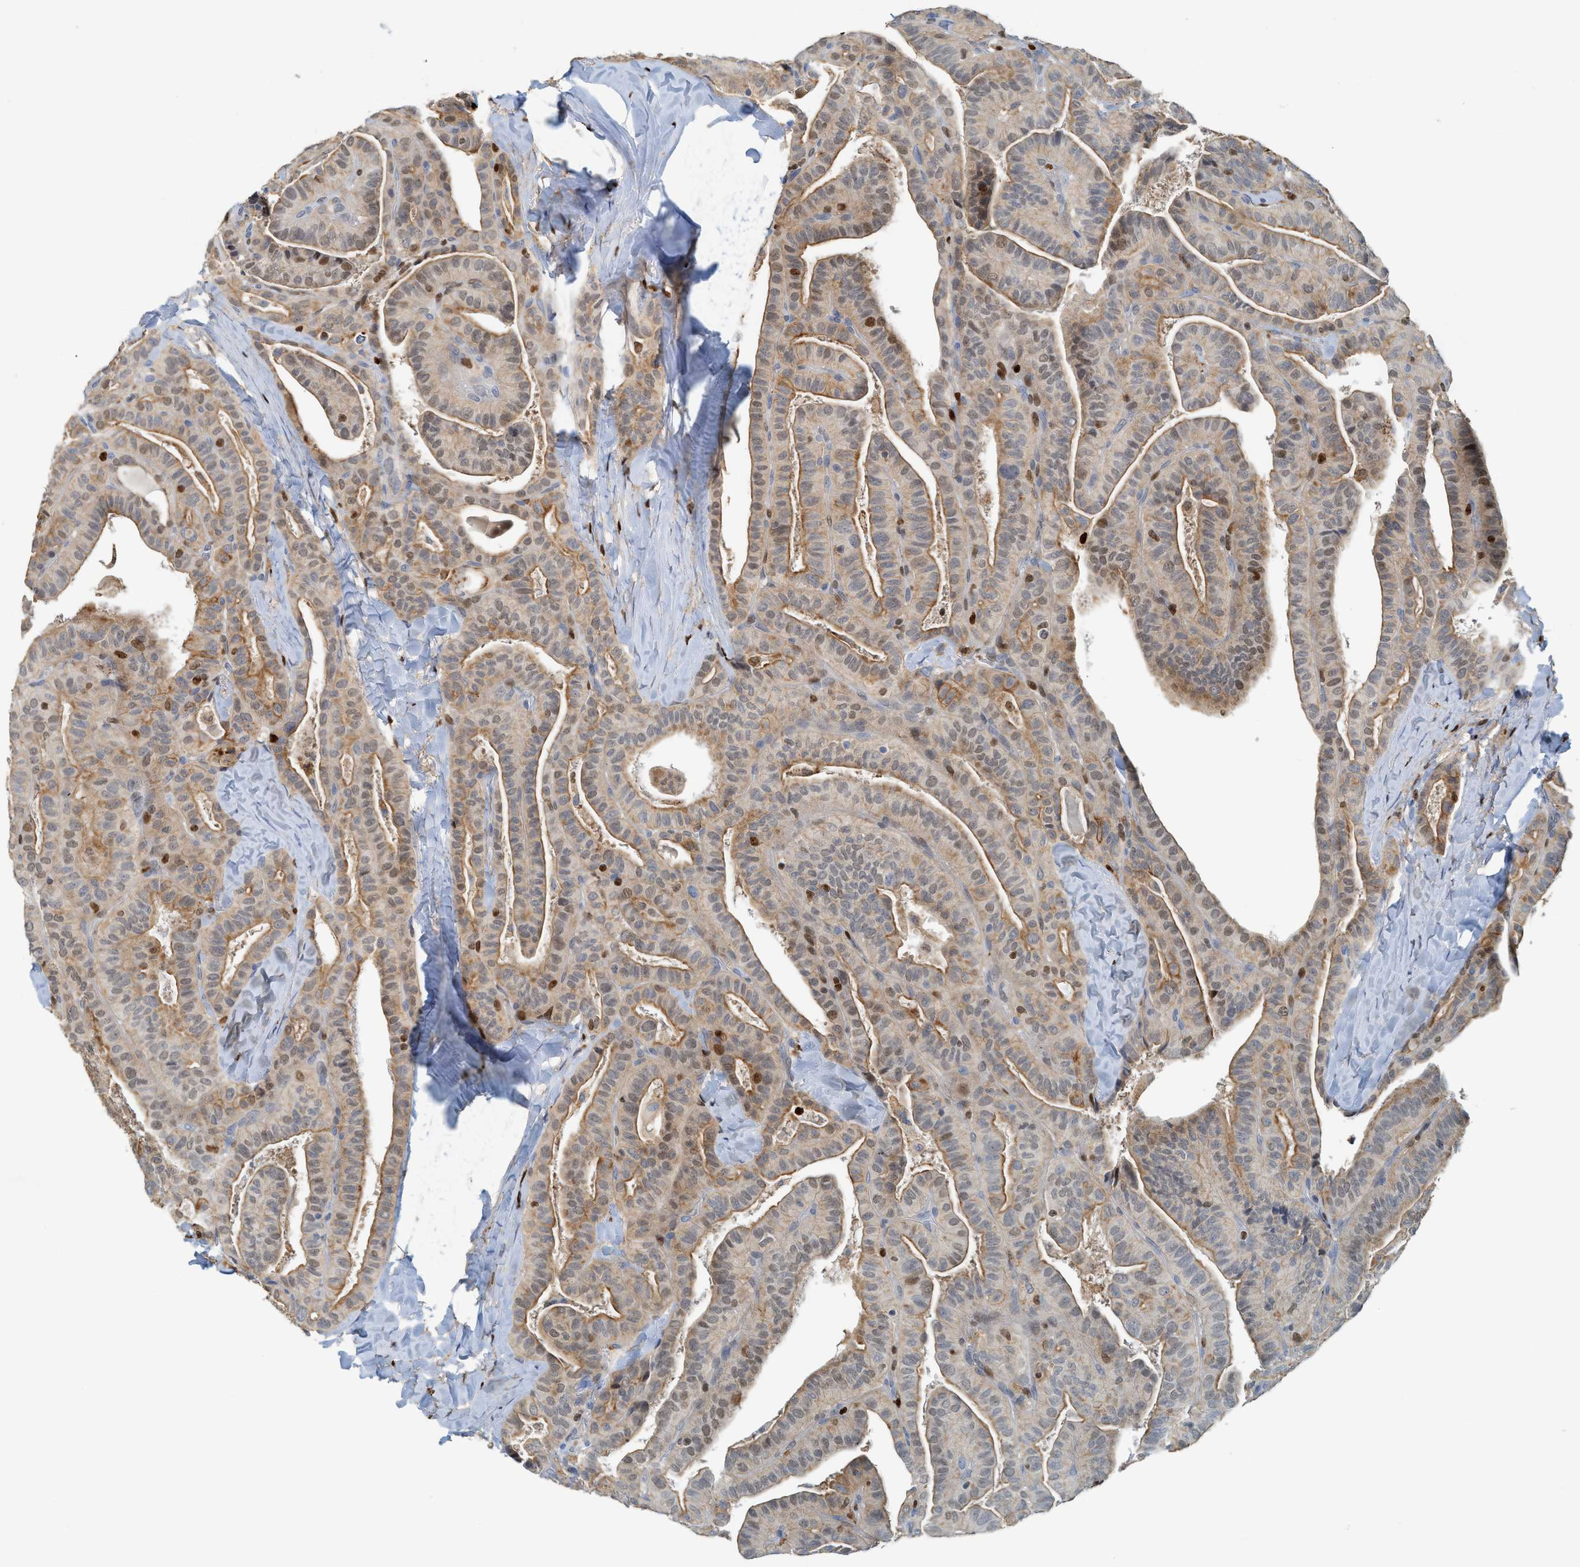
{"staining": {"intensity": "moderate", "quantity": ">75%", "location": "cytoplasmic/membranous"}, "tissue": "thyroid cancer", "cell_type": "Tumor cells", "image_type": "cancer", "snomed": [{"axis": "morphology", "description": "Papillary adenocarcinoma, NOS"}, {"axis": "topography", "description": "Thyroid gland"}], "caption": "Thyroid cancer stained with DAB immunohistochemistry (IHC) shows medium levels of moderate cytoplasmic/membranous positivity in approximately >75% of tumor cells. (DAB = brown stain, brightfield microscopy at high magnification).", "gene": "SH3D19", "patient": {"sex": "male", "age": 77}}